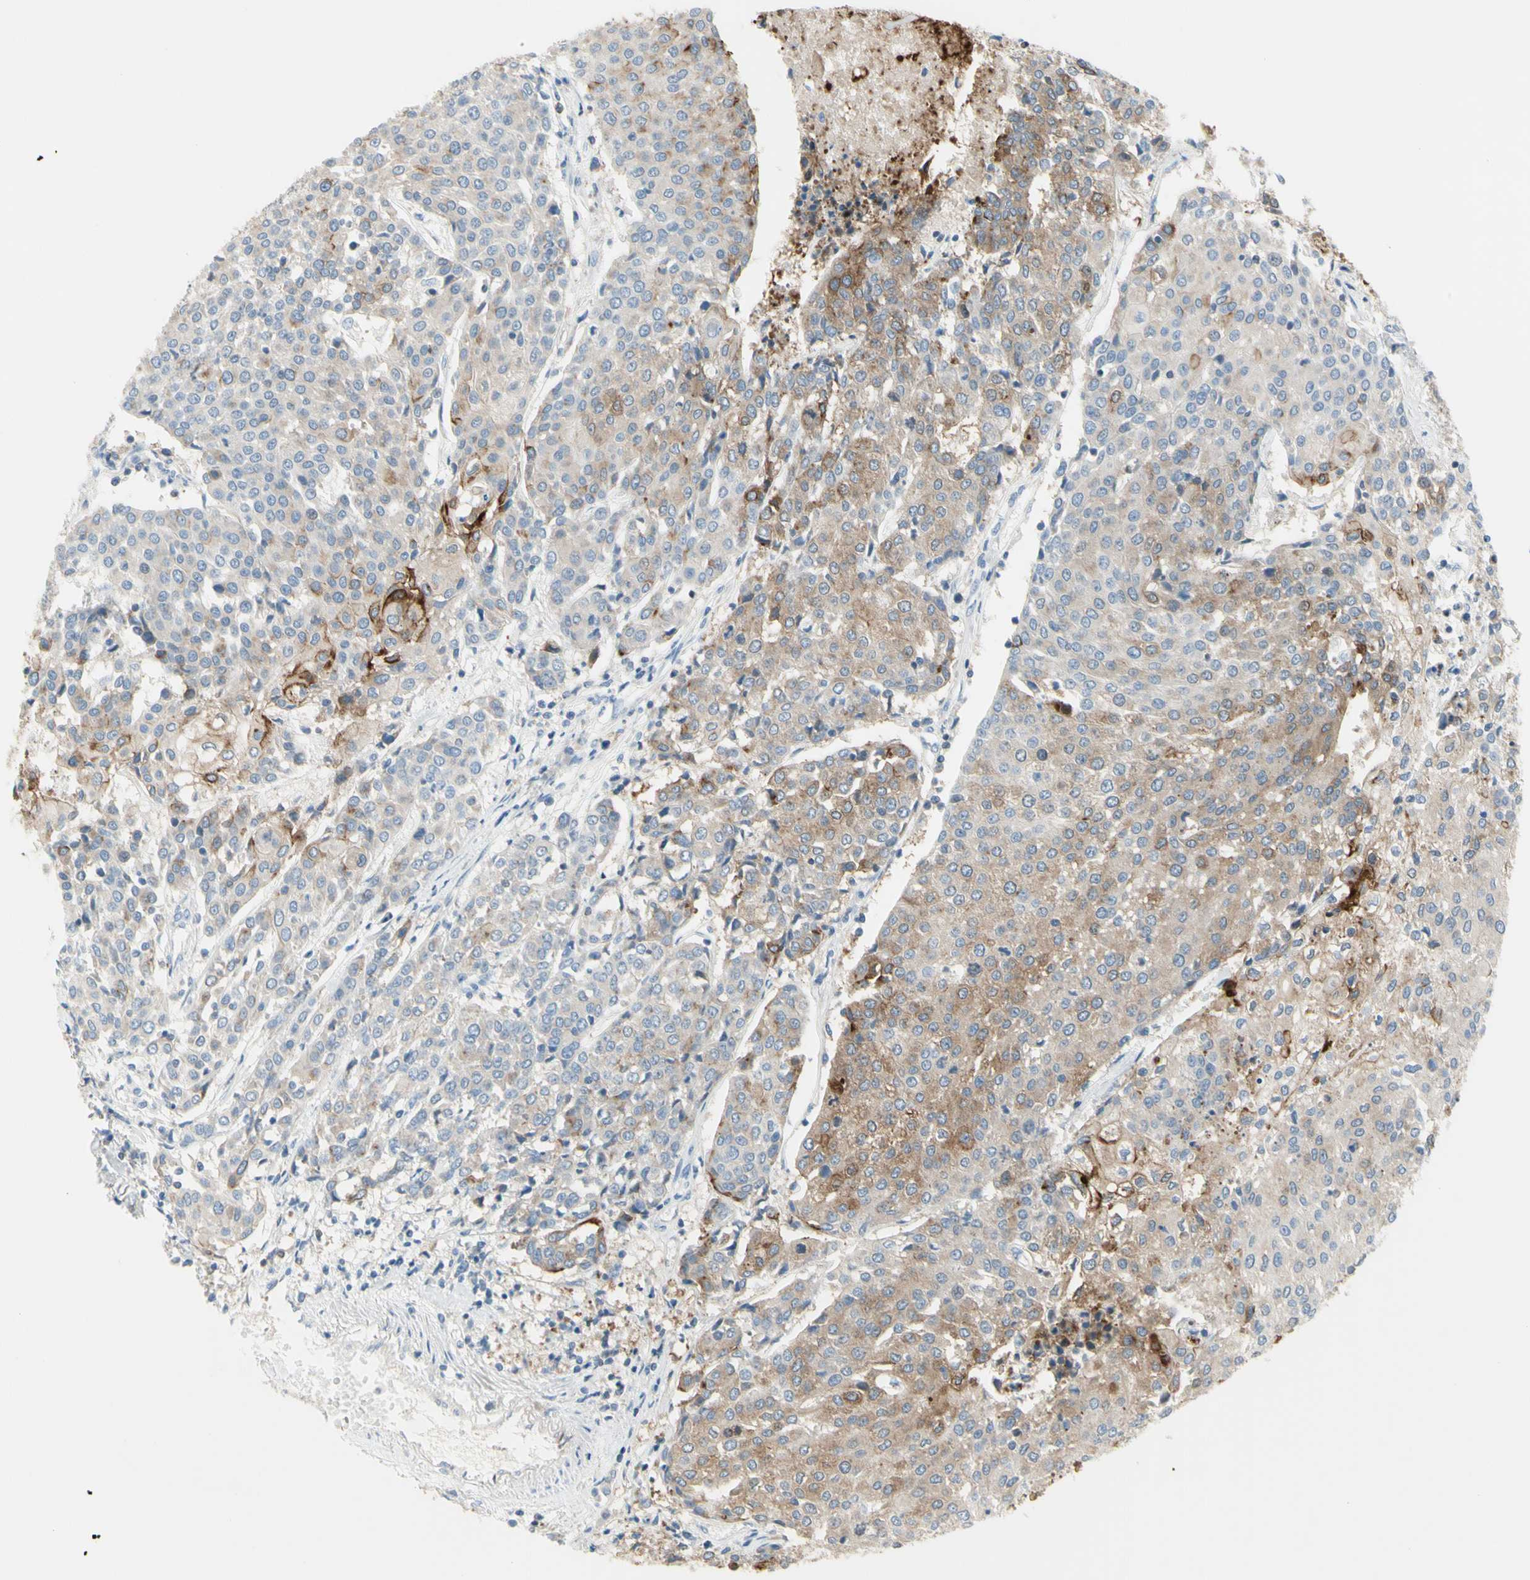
{"staining": {"intensity": "weak", "quantity": ">75%", "location": "cytoplasmic/membranous"}, "tissue": "urothelial cancer", "cell_type": "Tumor cells", "image_type": "cancer", "snomed": [{"axis": "morphology", "description": "Urothelial carcinoma, High grade"}, {"axis": "topography", "description": "Urinary bladder"}], "caption": "Immunohistochemistry histopathology image of neoplastic tissue: urothelial carcinoma (high-grade) stained using immunohistochemistry exhibits low levels of weak protein expression localized specifically in the cytoplasmic/membranous of tumor cells, appearing as a cytoplasmic/membranous brown color.", "gene": "MUC1", "patient": {"sex": "female", "age": 85}}